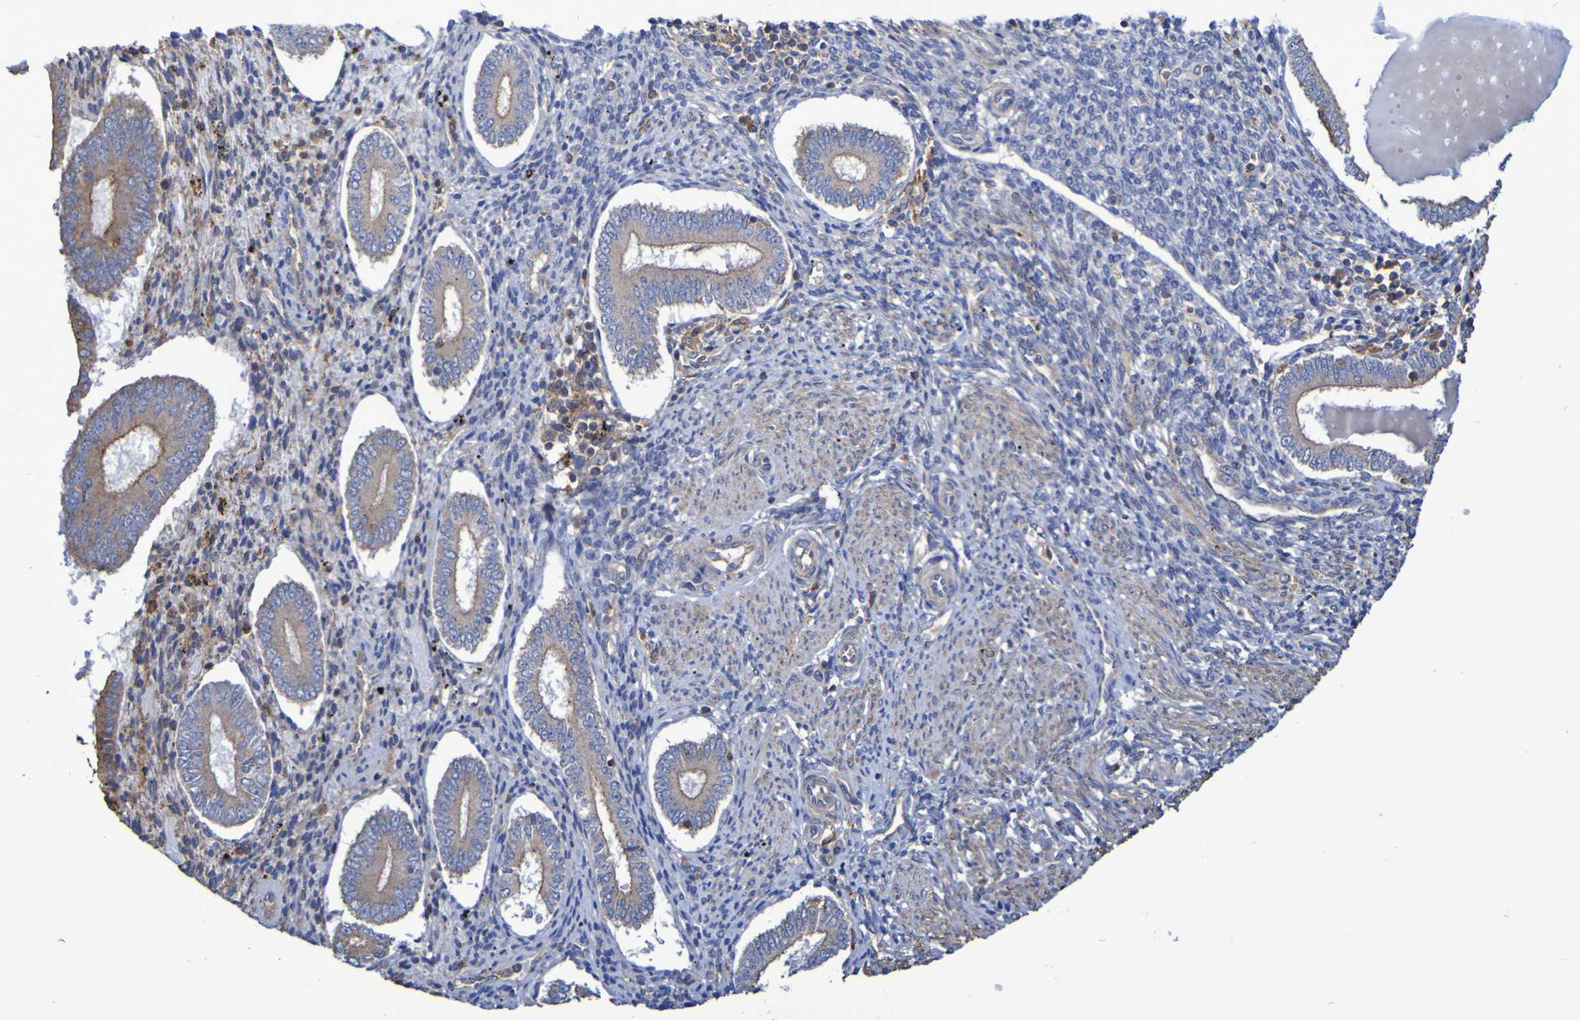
{"staining": {"intensity": "weak", "quantity": "<25%", "location": "cytoplasmic/membranous"}, "tissue": "endometrium", "cell_type": "Cells in endometrial stroma", "image_type": "normal", "snomed": [{"axis": "morphology", "description": "Normal tissue, NOS"}, {"axis": "topography", "description": "Endometrium"}], "caption": "There is no significant staining in cells in endometrial stroma of endometrium. (DAB IHC visualized using brightfield microscopy, high magnification).", "gene": "SYNJ1", "patient": {"sex": "female", "age": 42}}